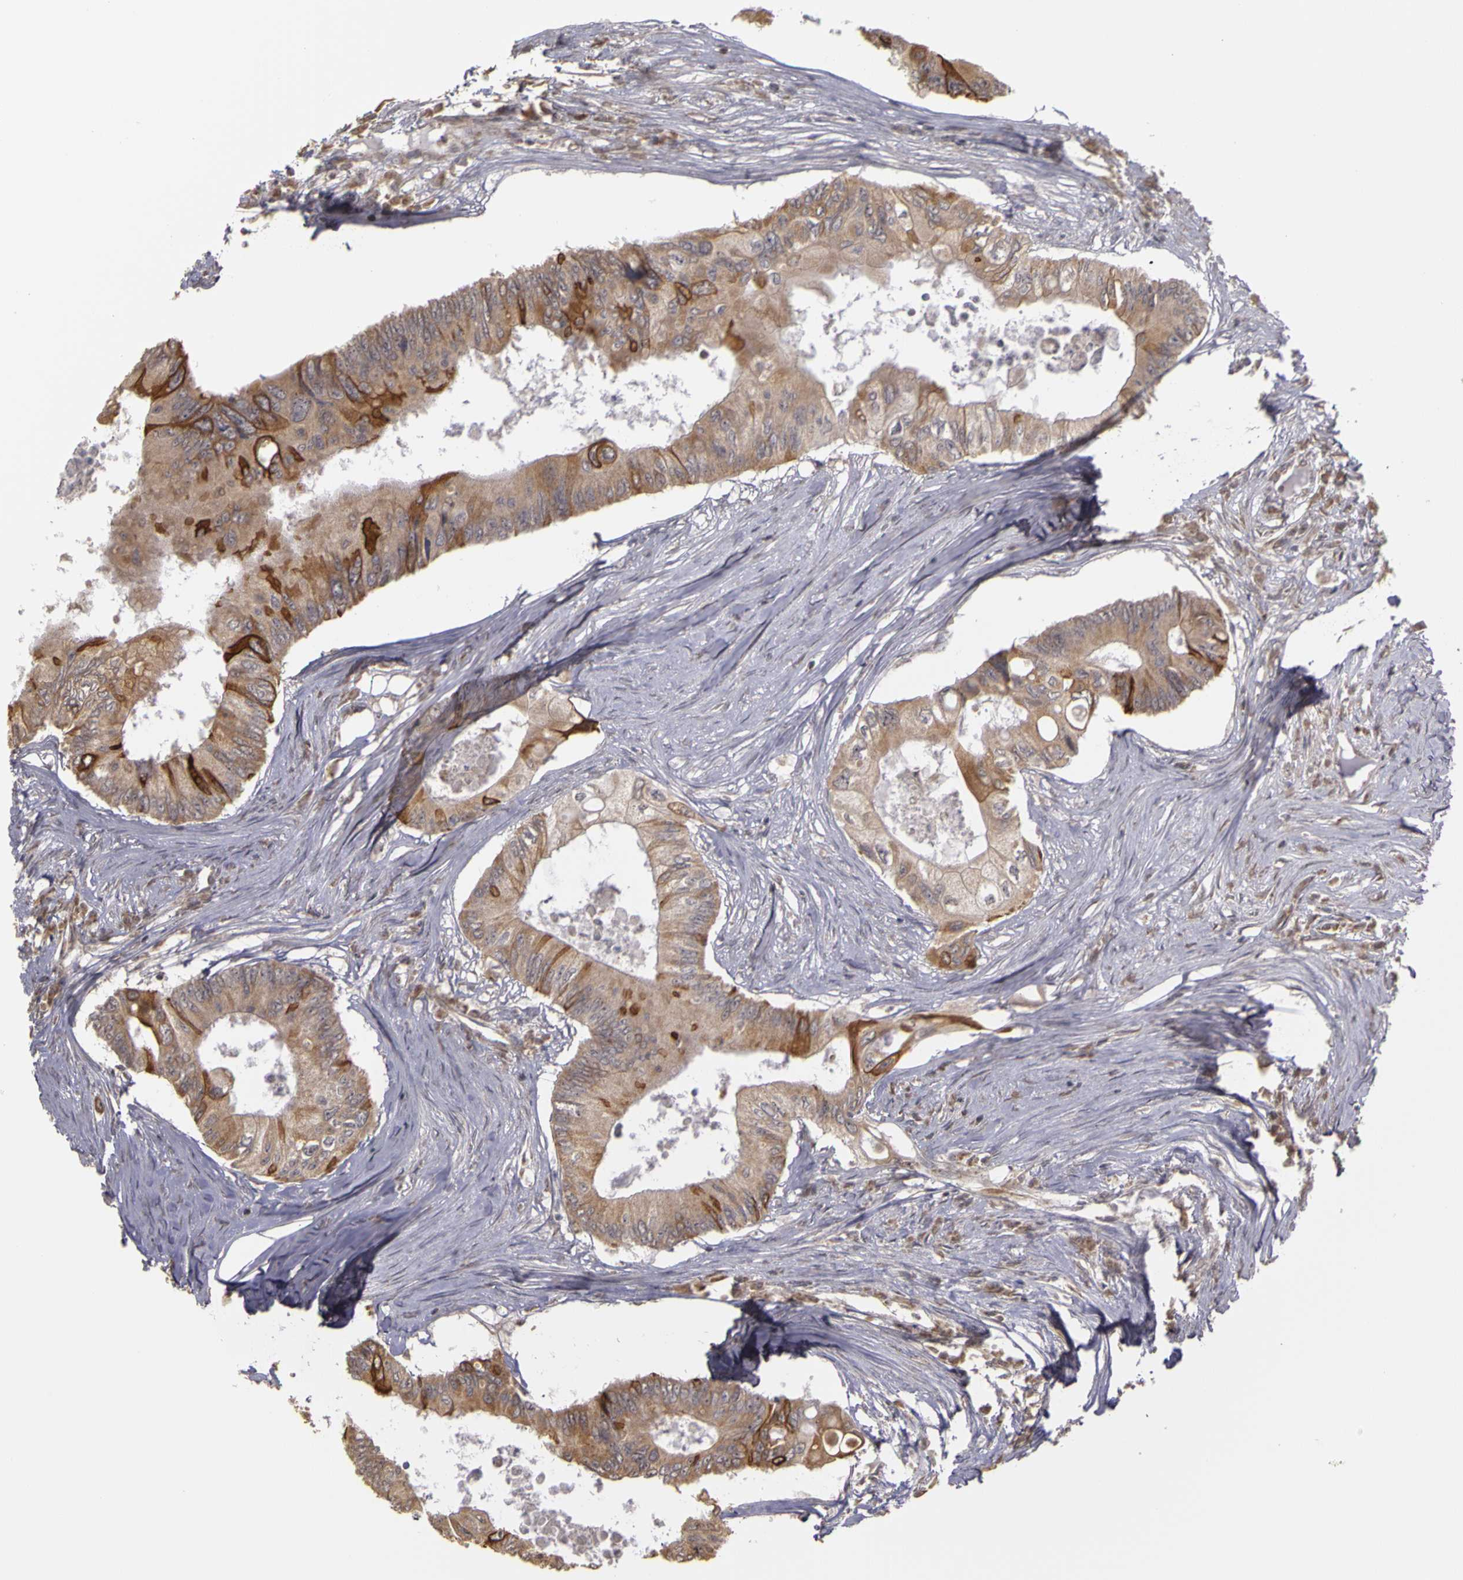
{"staining": {"intensity": "moderate", "quantity": "25%-75%", "location": "cytoplasmic/membranous"}, "tissue": "colorectal cancer", "cell_type": "Tumor cells", "image_type": "cancer", "snomed": [{"axis": "morphology", "description": "Adenocarcinoma, NOS"}, {"axis": "topography", "description": "Colon"}], "caption": "There is medium levels of moderate cytoplasmic/membranous staining in tumor cells of colorectal adenocarcinoma, as demonstrated by immunohistochemical staining (brown color).", "gene": "FRMD7", "patient": {"sex": "male", "age": 65}}